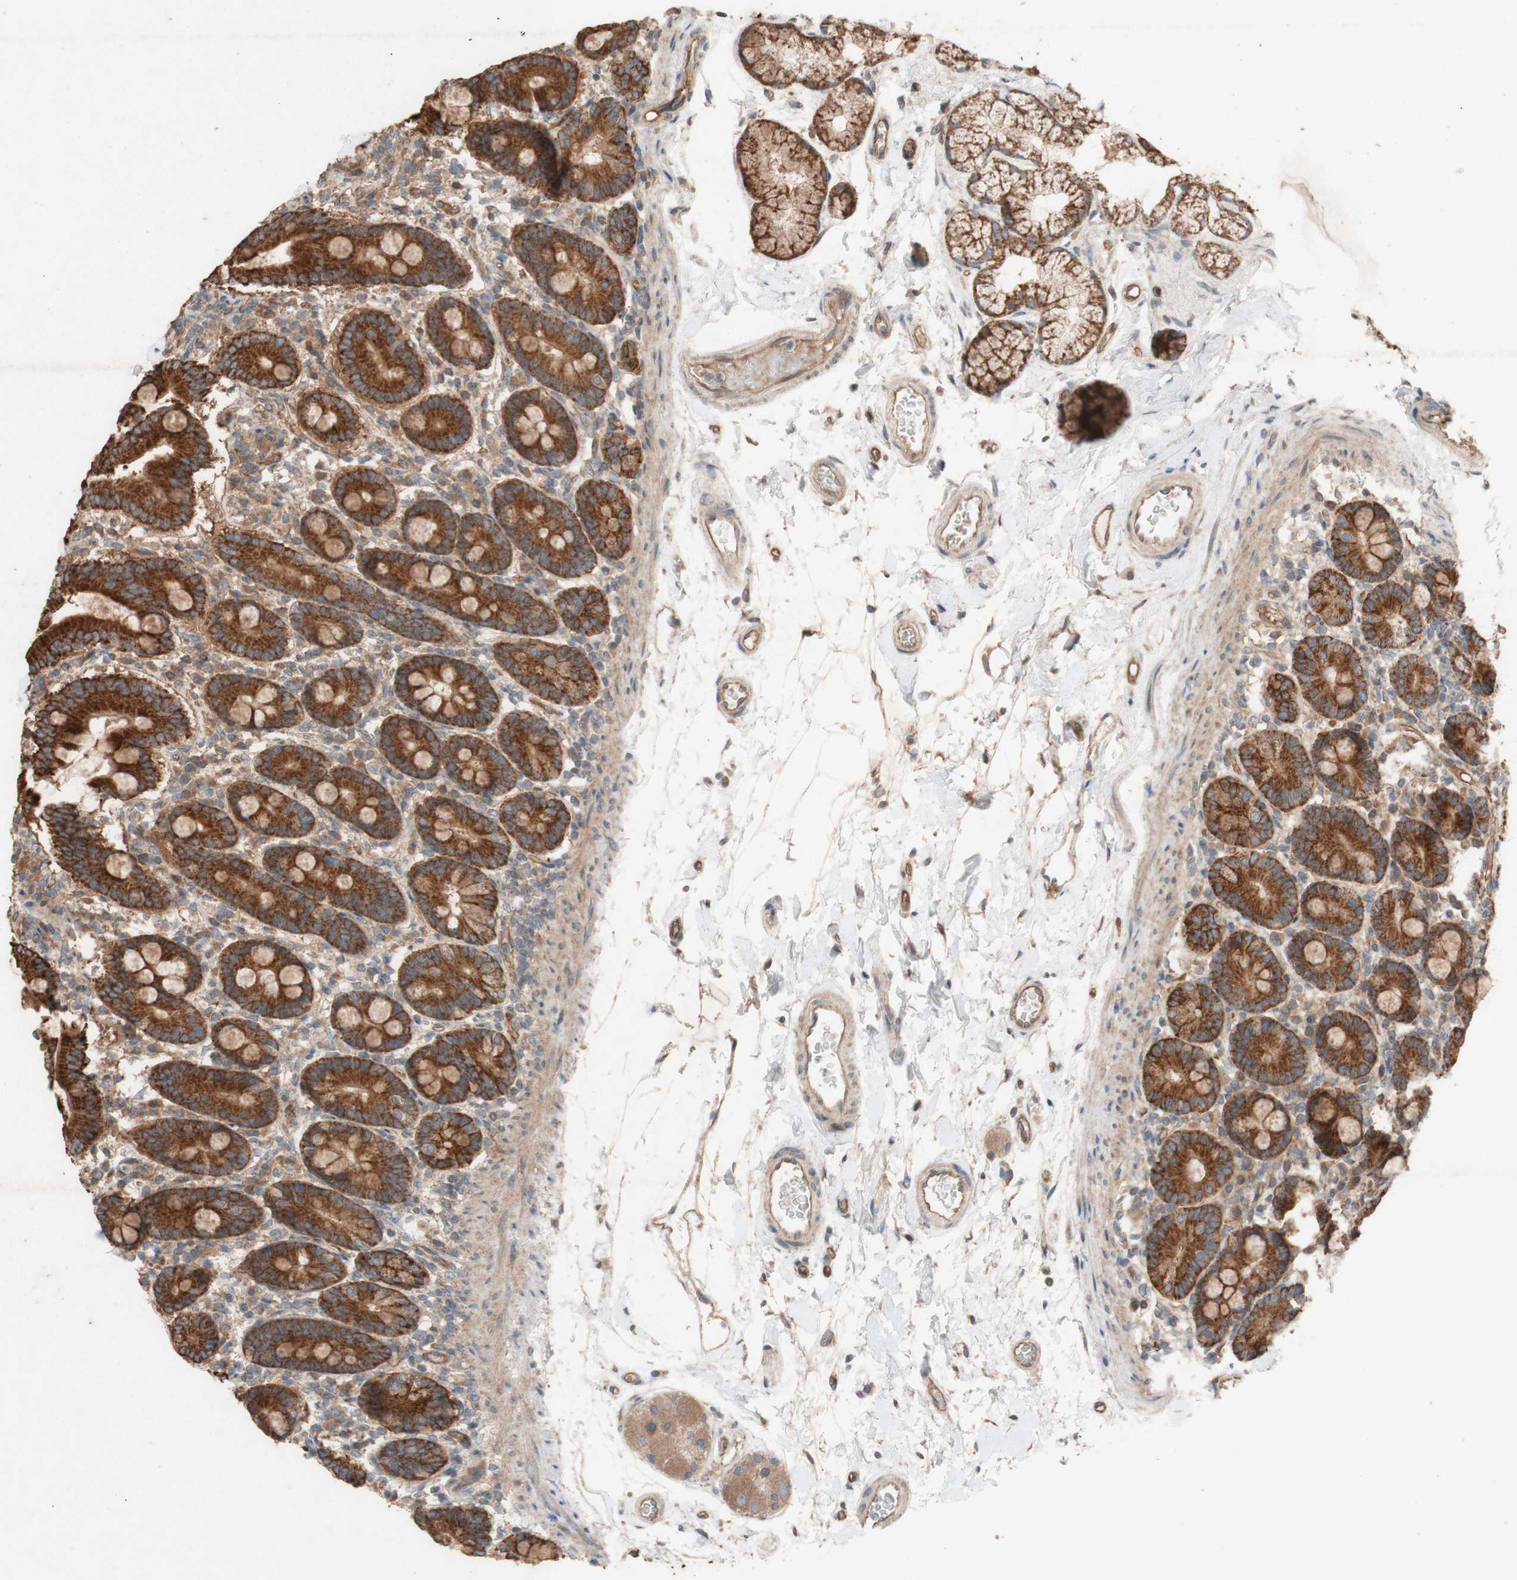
{"staining": {"intensity": "strong", "quantity": ">75%", "location": "cytoplasmic/membranous"}, "tissue": "duodenum", "cell_type": "Glandular cells", "image_type": "normal", "snomed": [{"axis": "morphology", "description": "Normal tissue, NOS"}, {"axis": "topography", "description": "Duodenum"}], "caption": "Protein staining of benign duodenum demonstrates strong cytoplasmic/membranous staining in about >75% of glandular cells. Using DAB (3,3'-diaminobenzidine) (brown) and hematoxylin (blue) stains, captured at high magnification using brightfield microscopy.", "gene": "TST", "patient": {"sex": "male", "age": 54}}